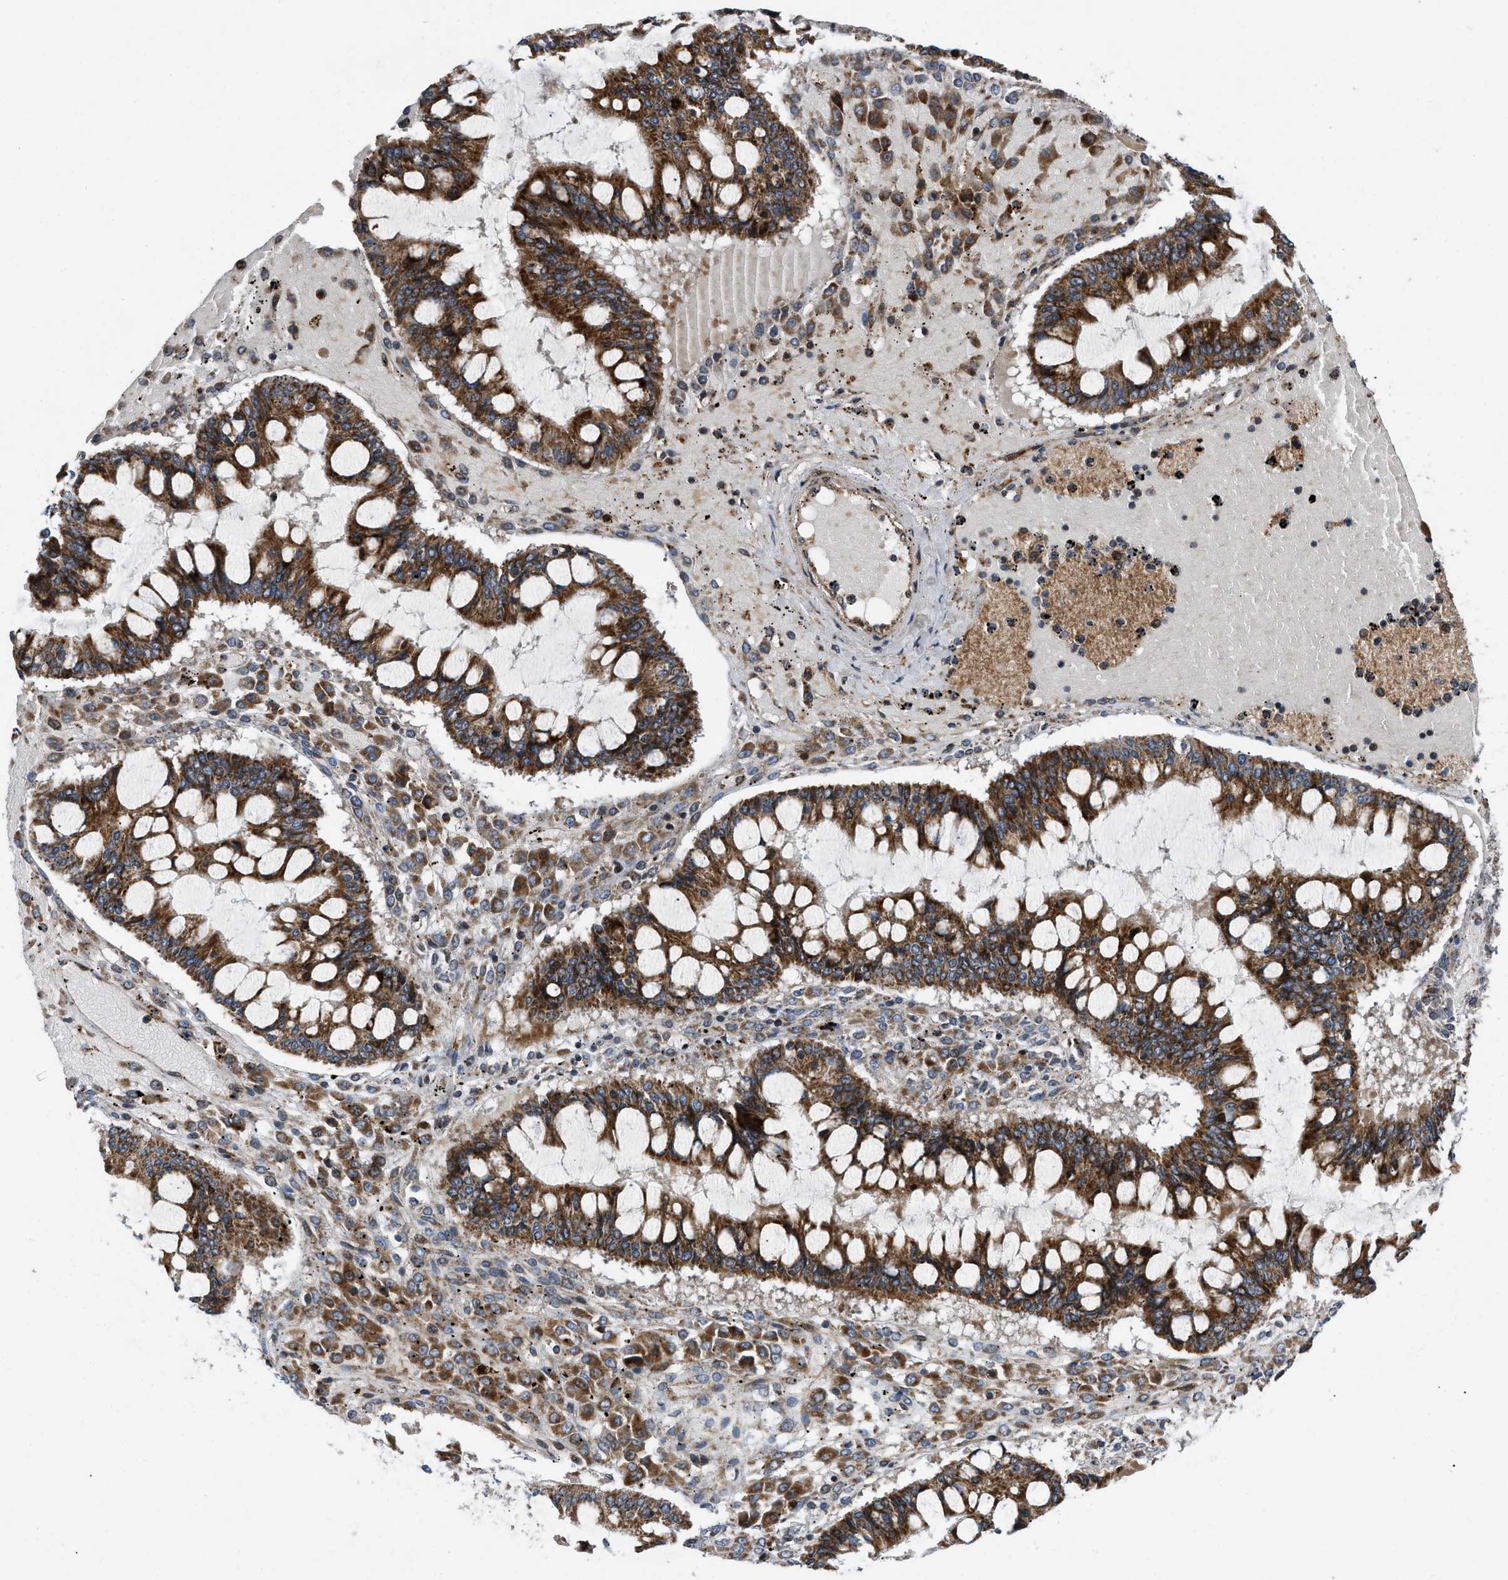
{"staining": {"intensity": "strong", "quantity": ">75%", "location": "cytoplasmic/membranous"}, "tissue": "ovarian cancer", "cell_type": "Tumor cells", "image_type": "cancer", "snomed": [{"axis": "morphology", "description": "Cystadenocarcinoma, mucinous, NOS"}, {"axis": "topography", "description": "Ovary"}], "caption": "Immunohistochemical staining of human ovarian cancer reveals high levels of strong cytoplasmic/membranous expression in about >75% of tumor cells.", "gene": "AP3M2", "patient": {"sex": "female", "age": 73}}